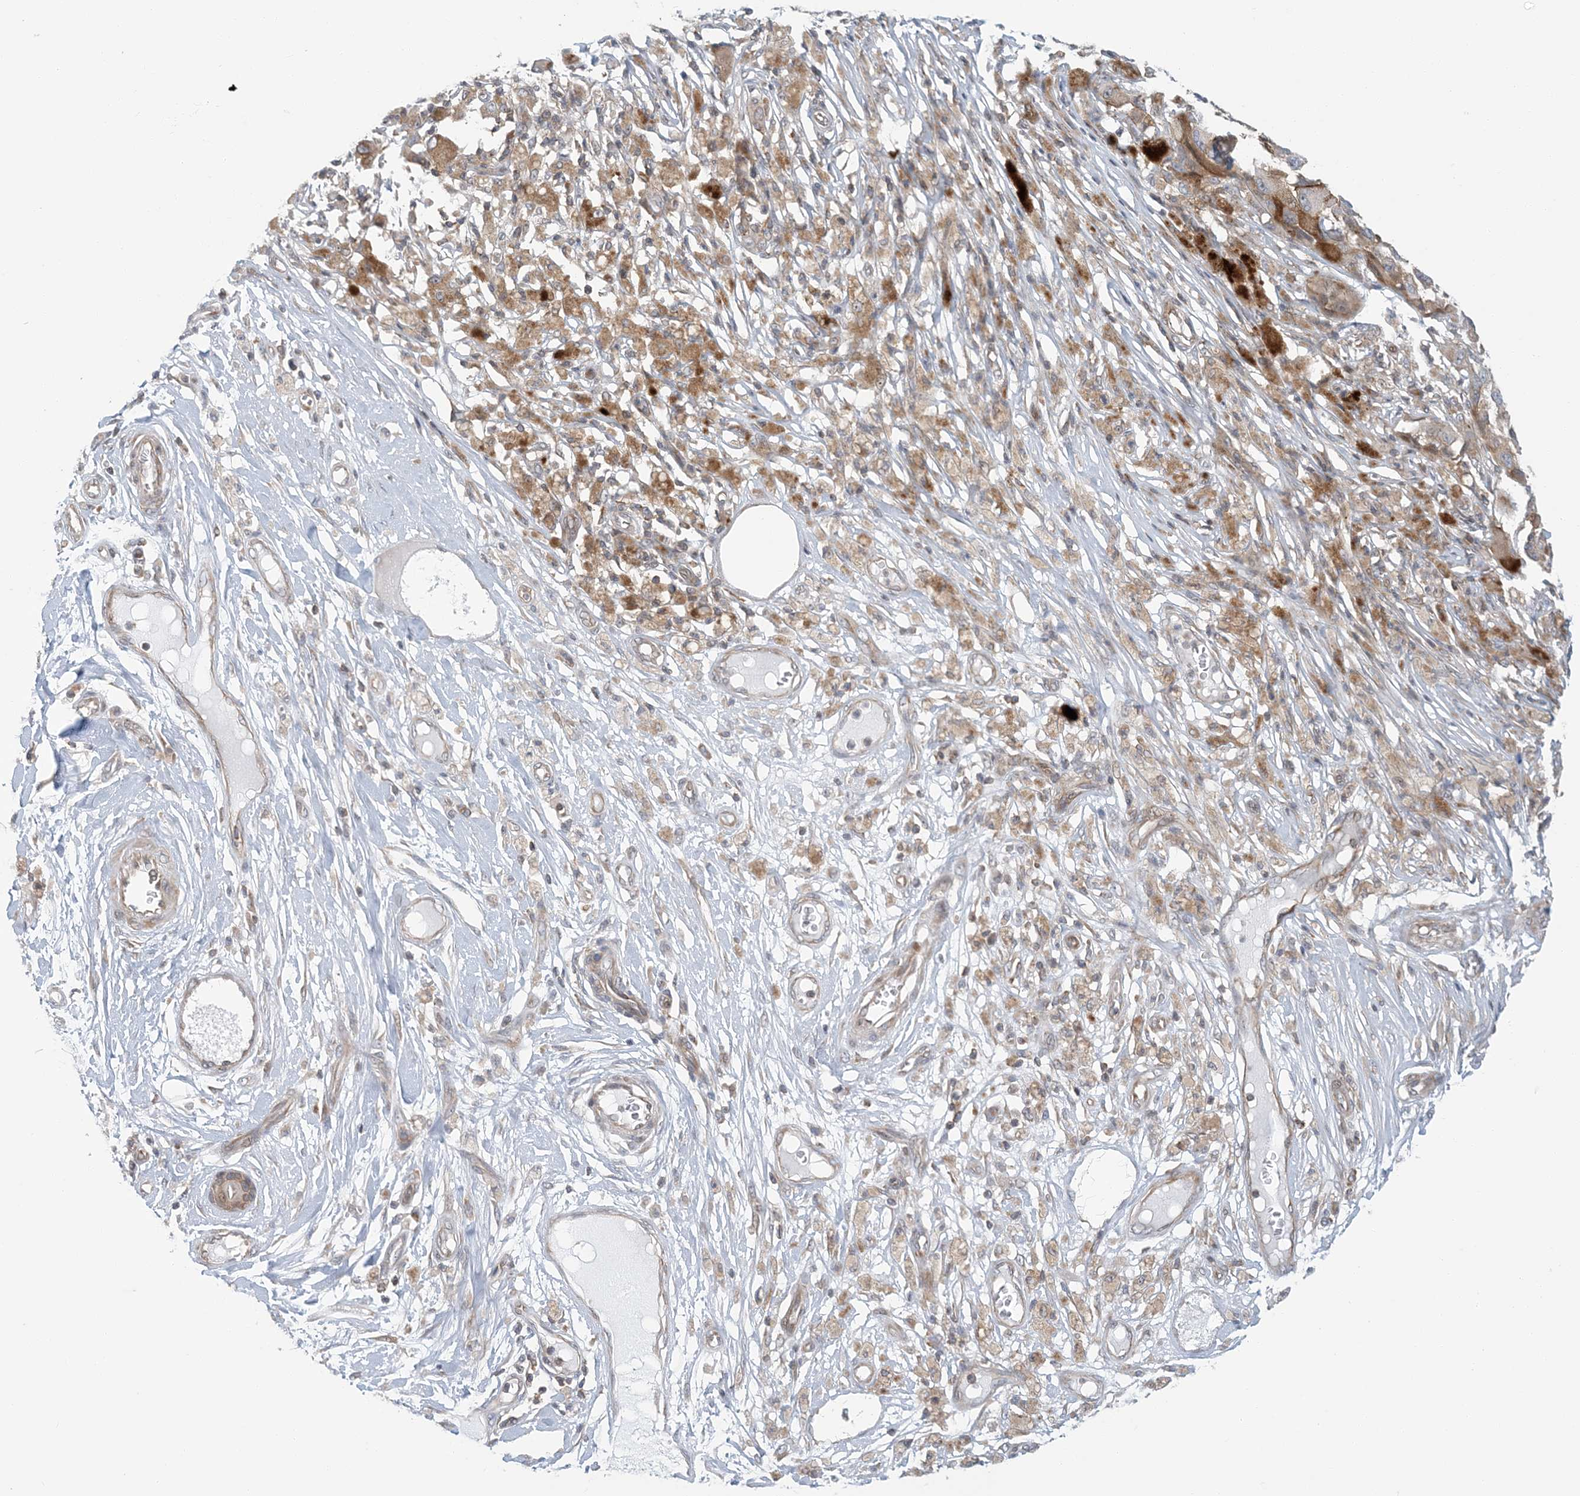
{"staining": {"intensity": "moderate", "quantity": ">75%", "location": "cytoplasmic/membranous"}, "tissue": "melanoma", "cell_type": "Tumor cells", "image_type": "cancer", "snomed": [{"axis": "morphology", "description": "Malignant melanoma, NOS"}, {"axis": "topography", "description": "Skin"}], "caption": "Immunohistochemistry of human melanoma shows medium levels of moderate cytoplasmic/membranous expression in approximately >75% of tumor cells. Using DAB (brown) and hematoxylin (blue) stains, captured at high magnification using brightfield microscopy.", "gene": "ATP13A2", "patient": {"sex": "male", "age": 96}}